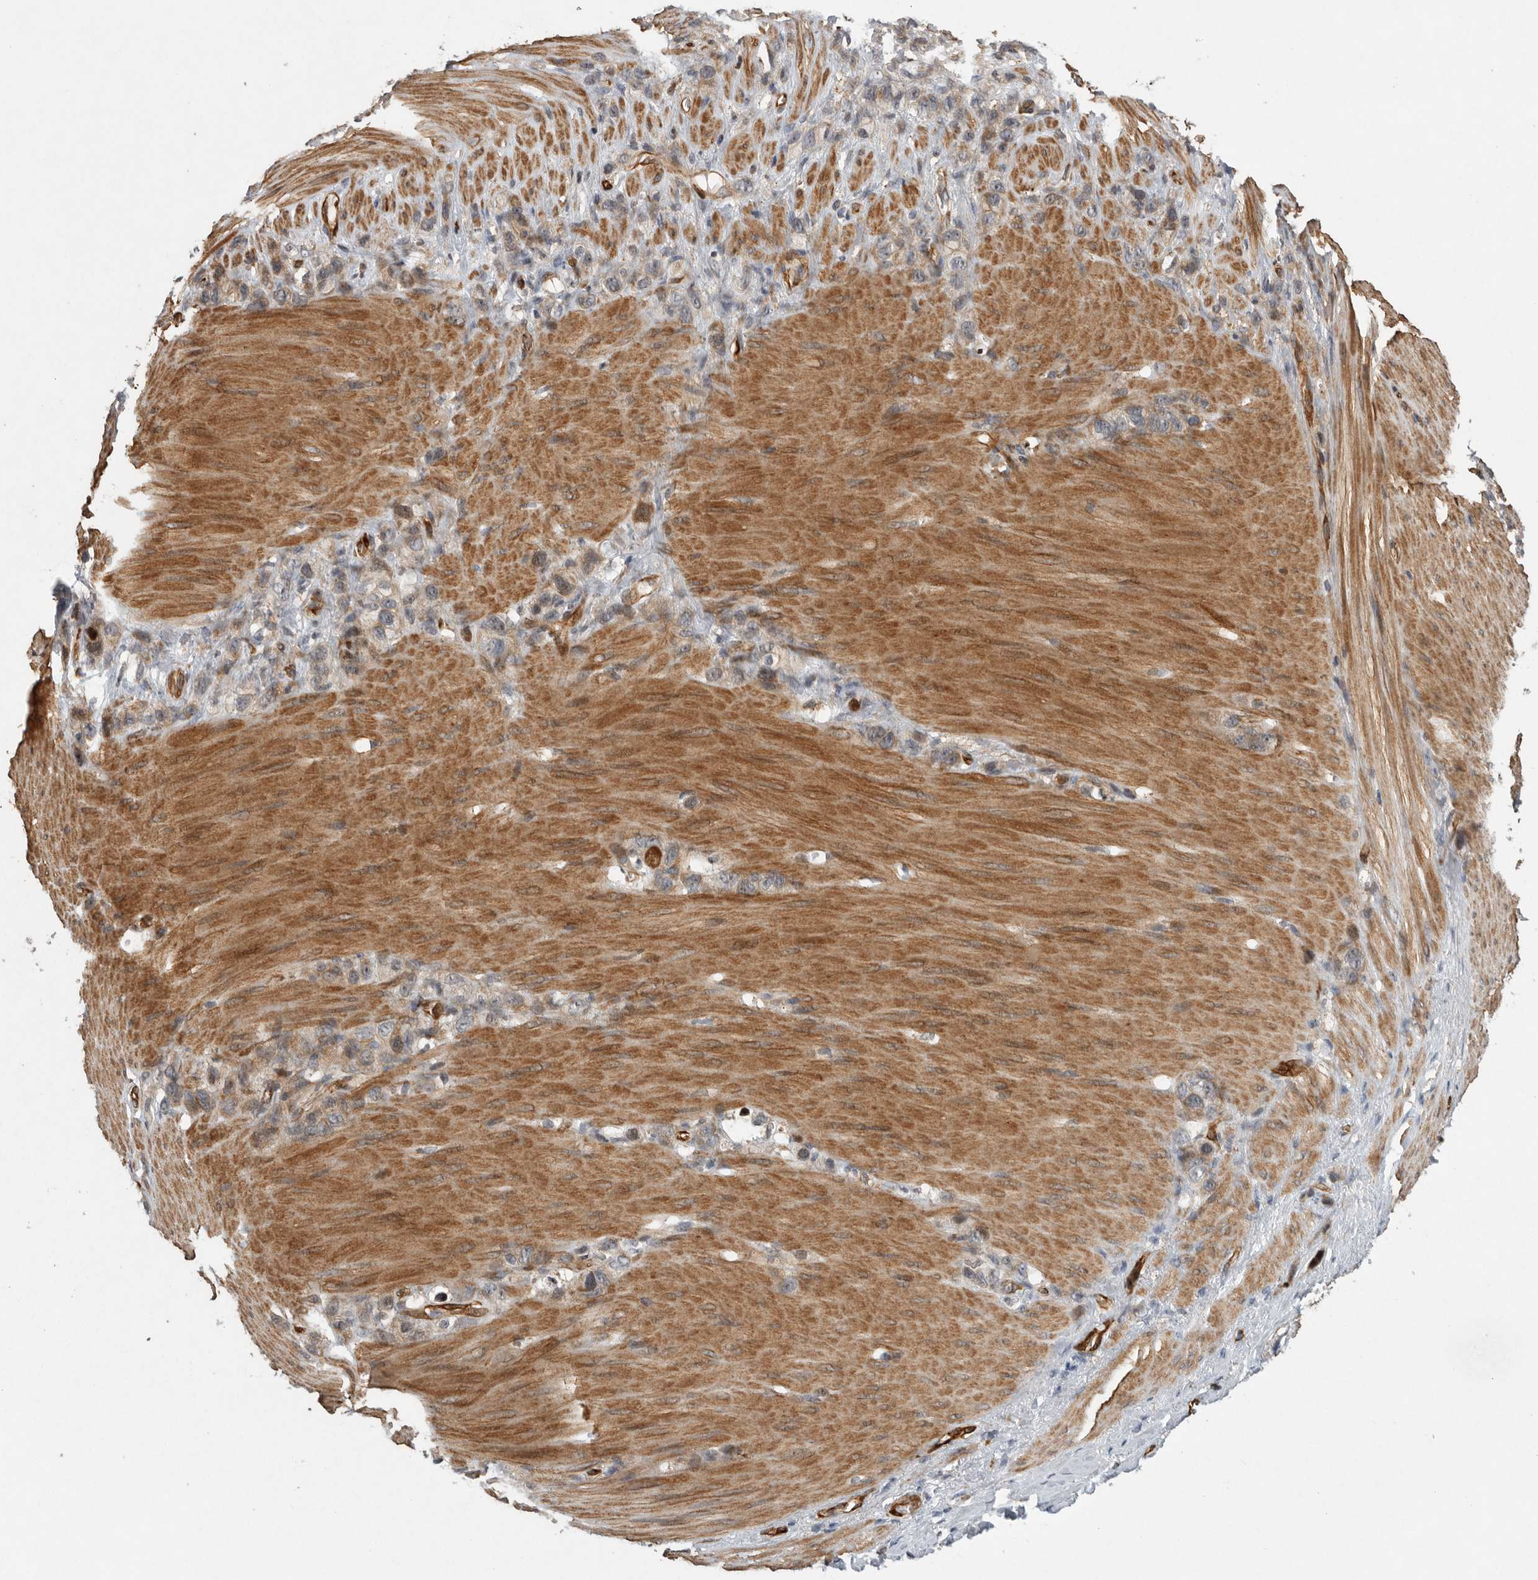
{"staining": {"intensity": "weak", "quantity": "25%-75%", "location": "cytoplasmic/membranous"}, "tissue": "stomach cancer", "cell_type": "Tumor cells", "image_type": "cancer", "snomed": [{"axis": "morphology", "description": "Normal tissue, NOS"}, {"axis": "morphology", "description": "Adenocarcinoma, NOS"}, {"axis": "morphology", "description": "Adenocarcinoma, High grade"}, {"axis": "topography", "description": "Stomach, upper"}, {"axis": "topography", "description": "Stomach"}], "caption": "DAB immunohistochemical staining of human stomach cancer demonstrates weak cytoplasmic/membranous protein expression in approximately 25%-75% of tumor cells. Nuclei are stained in blue.", "gene": "MPDZ", "patient": {"sex": "female", "age": 65}}